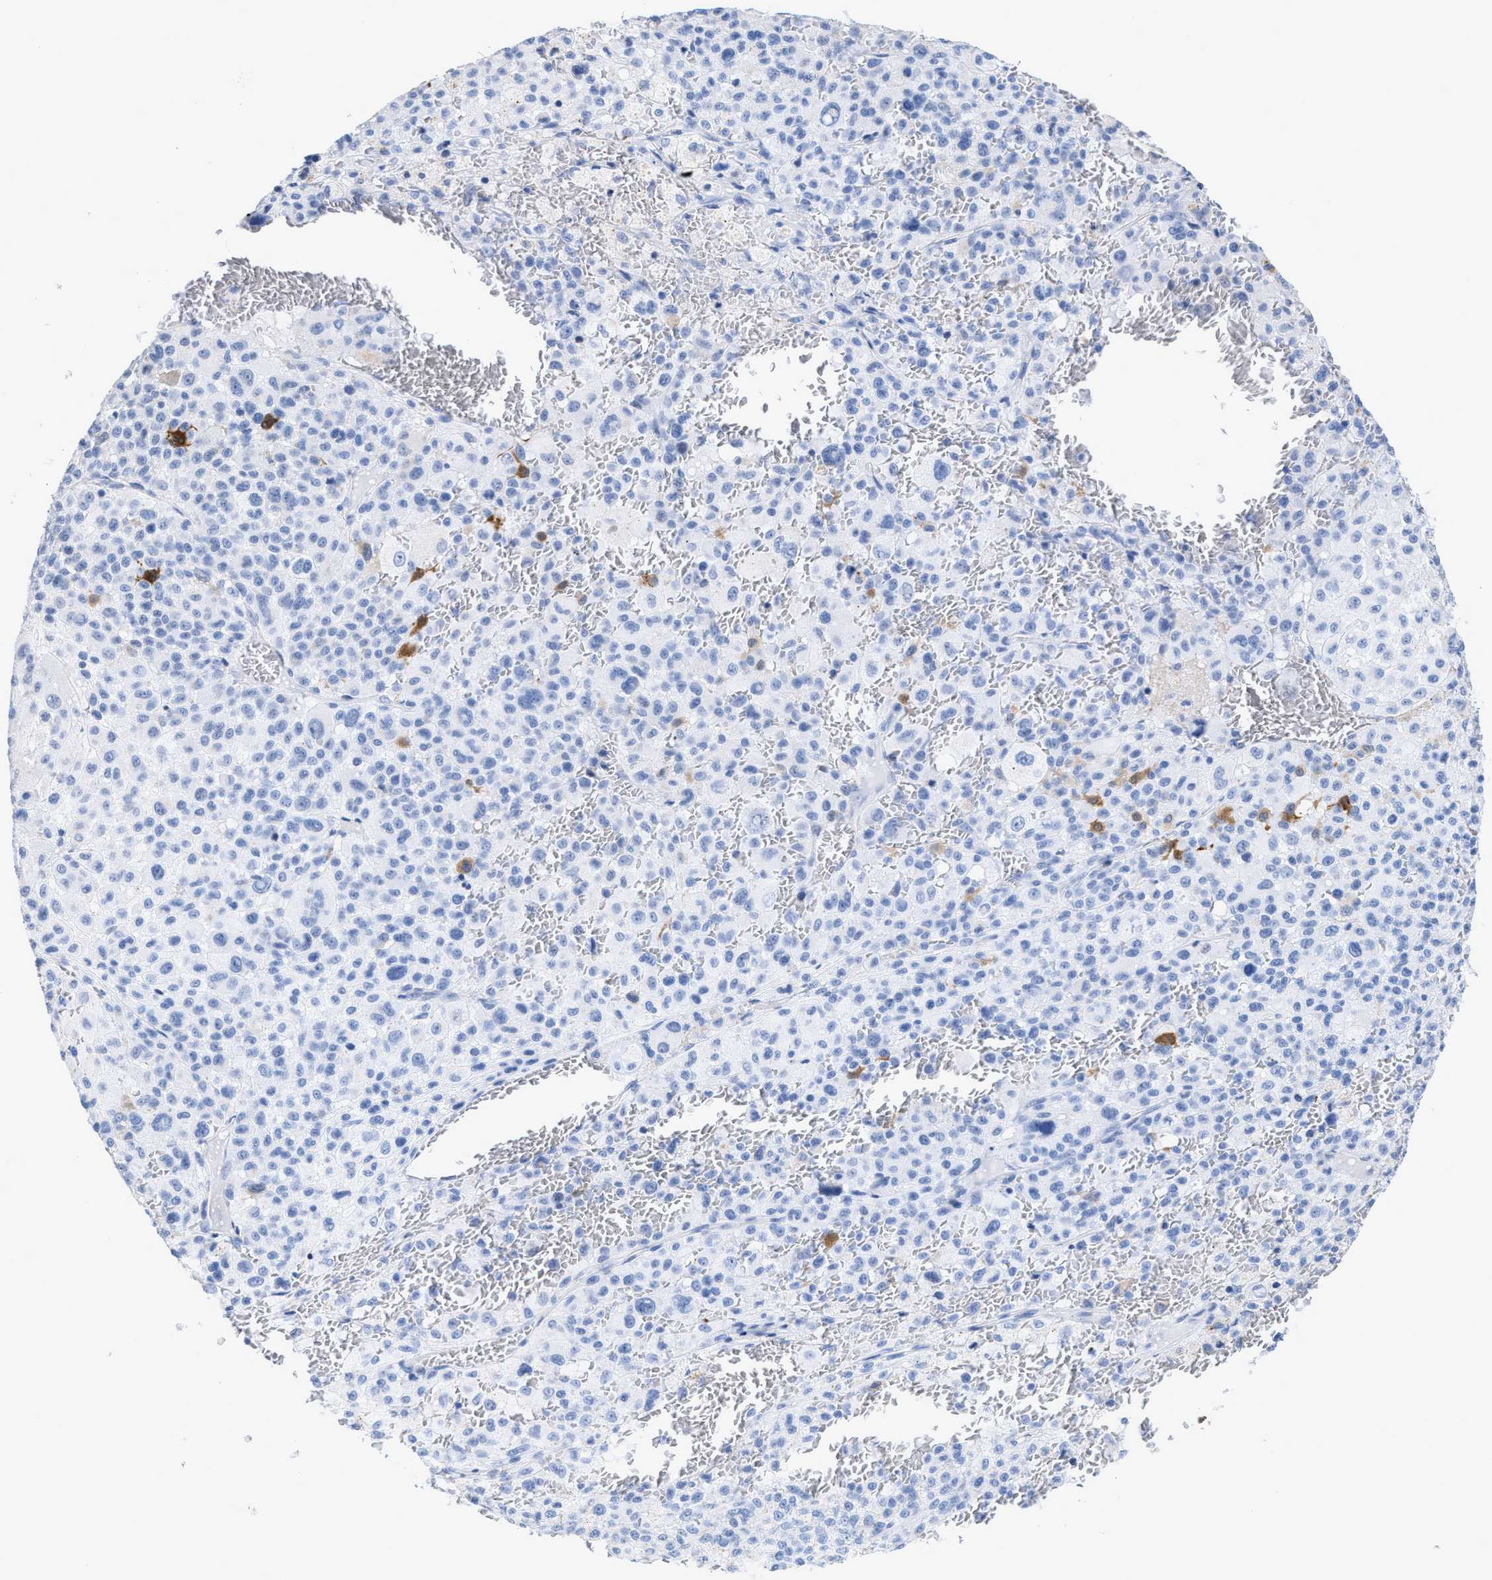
{"staining": {"intensity": "negative", "quantity": "none", "location": "none"}, "tissue": "melanoma", "cell_type": "Tumor cells", "image_type": "cancer", "snomed": [{"axis": "morphology", "description": "Malignant melanoma, Metastatic site"}, {"axis": "topography", "description": "Skin"}], "caption": "Tumor cells show no significant protein positivity in melanoma. Brightfield microscopy of immunohistochemistry (IHC) stained with DAB (brown) and hematoxylin (blue), captured at high magnification.", "gene": "CRYM", "patient": {"sex": "female", "age": 74}}